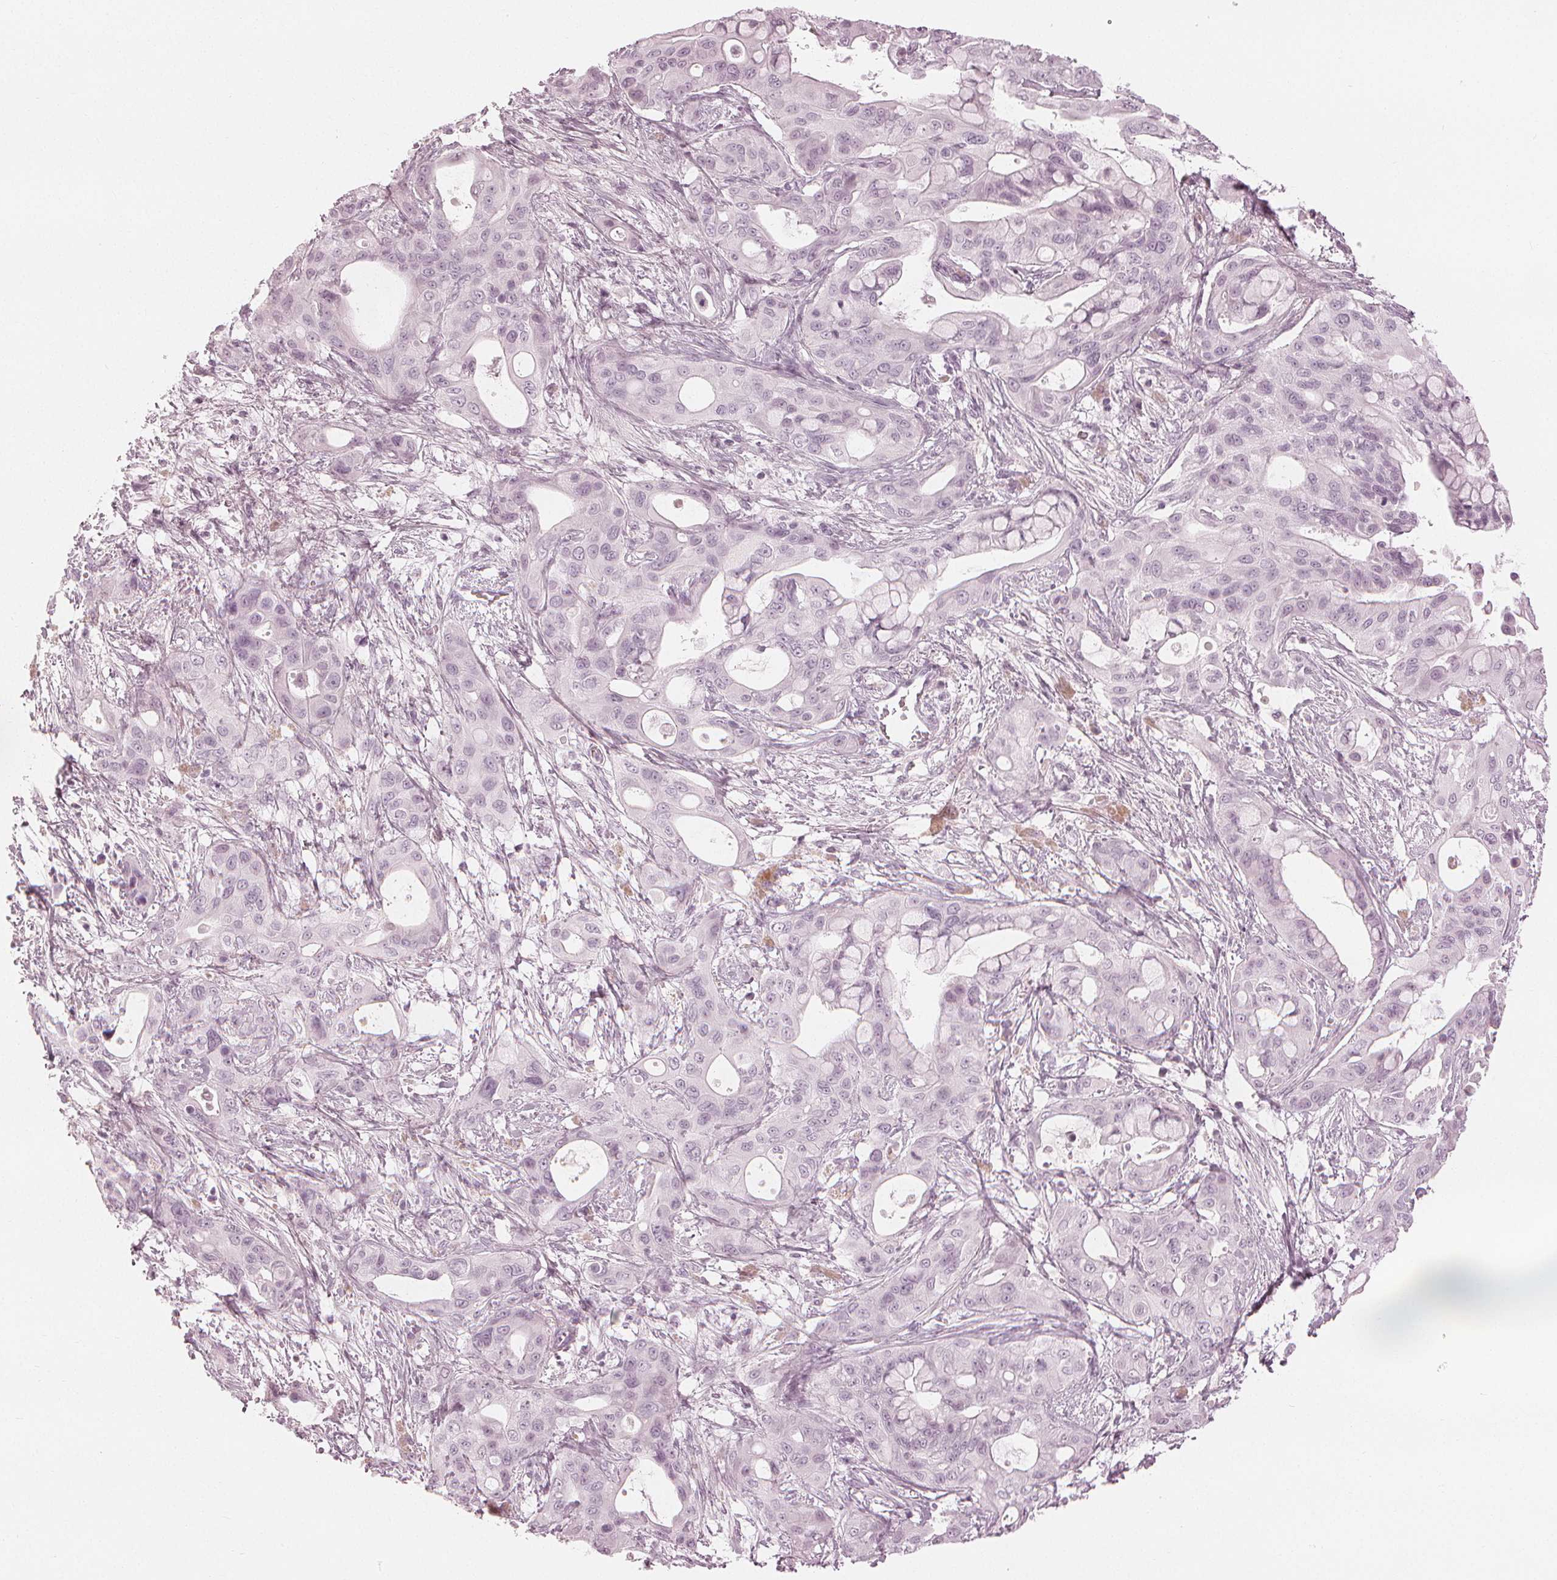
{"staining": {"intensity": "negative", "quantity": "none", "location": "none"}, "tissue": "pancreatic cancer", "cell_type": "Tumor cells", "image_type": "cancer", "snomed": [{"axis": "morphology", "description": "Adenocarcinoma, NOS"}, {"axis": "topography", "description": "Pancreas"}], "caption": "Pancreatic cancer (adenocarcinoma) stained for a protein using immunohistochemistry (IHC) exhibits no positivity tumor cells.", "gene": "PAEP", "patient": {"sex": "male", "age": 71}}